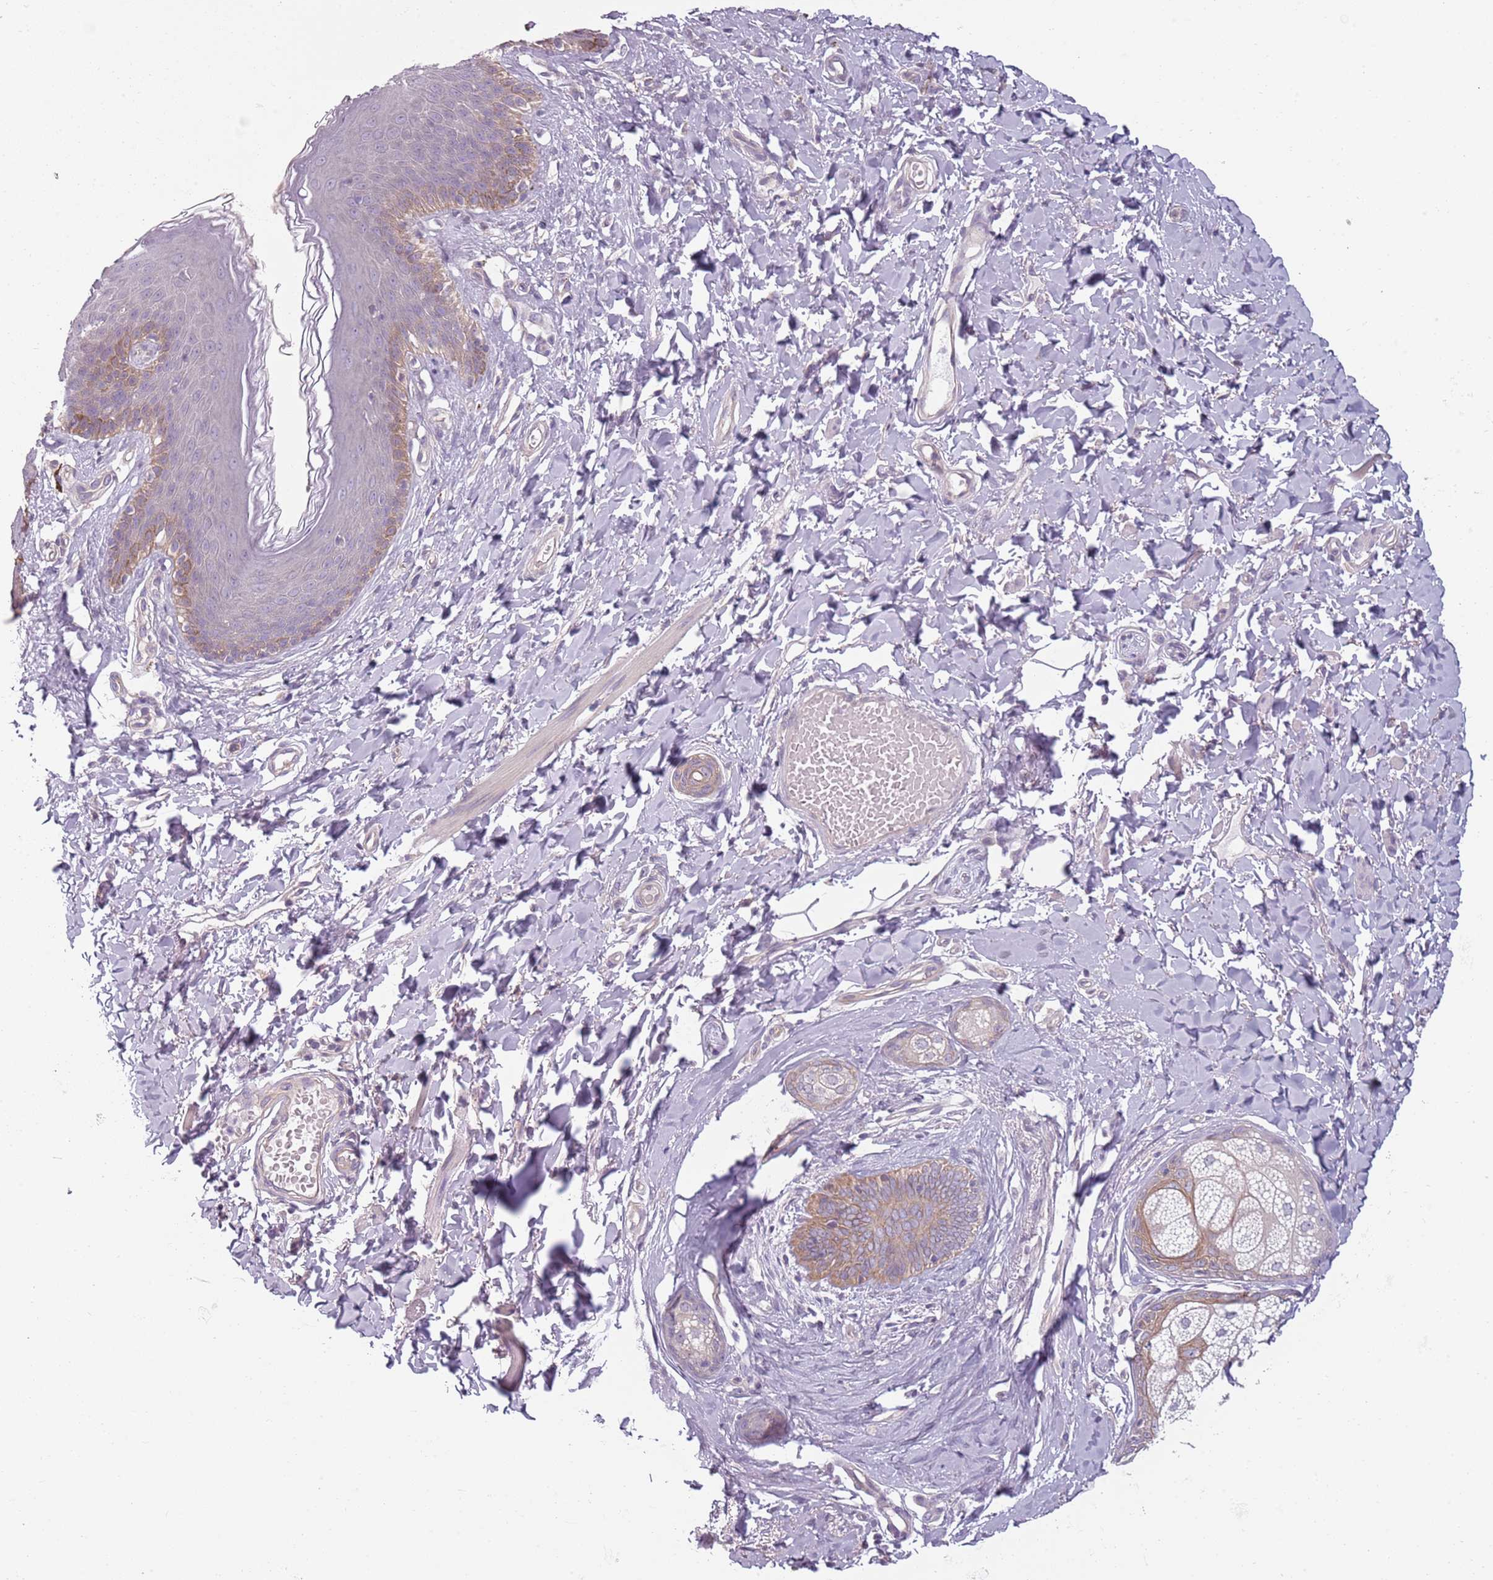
{"staining": {"intensity": "moderate", "quantity": "<25%", "location": "cytoplasmic/membranous"}, "tissue": "skin", "cell_type": "Epidermal cells", "image_type": "normal", "snomed": [{"axis": "morphology", "description": "Normal tissue, NOS"}, {"axis": "topography", "description": "Vulva"}], "caption": "The image demonstrates immunohistochemical staining of benign skin. There is moderate cytoplasmic/membranous staining is present in about <25% of epidermal cells.", "gene": "TLCD2", "patient": {"sex": "female", "age": 66}}